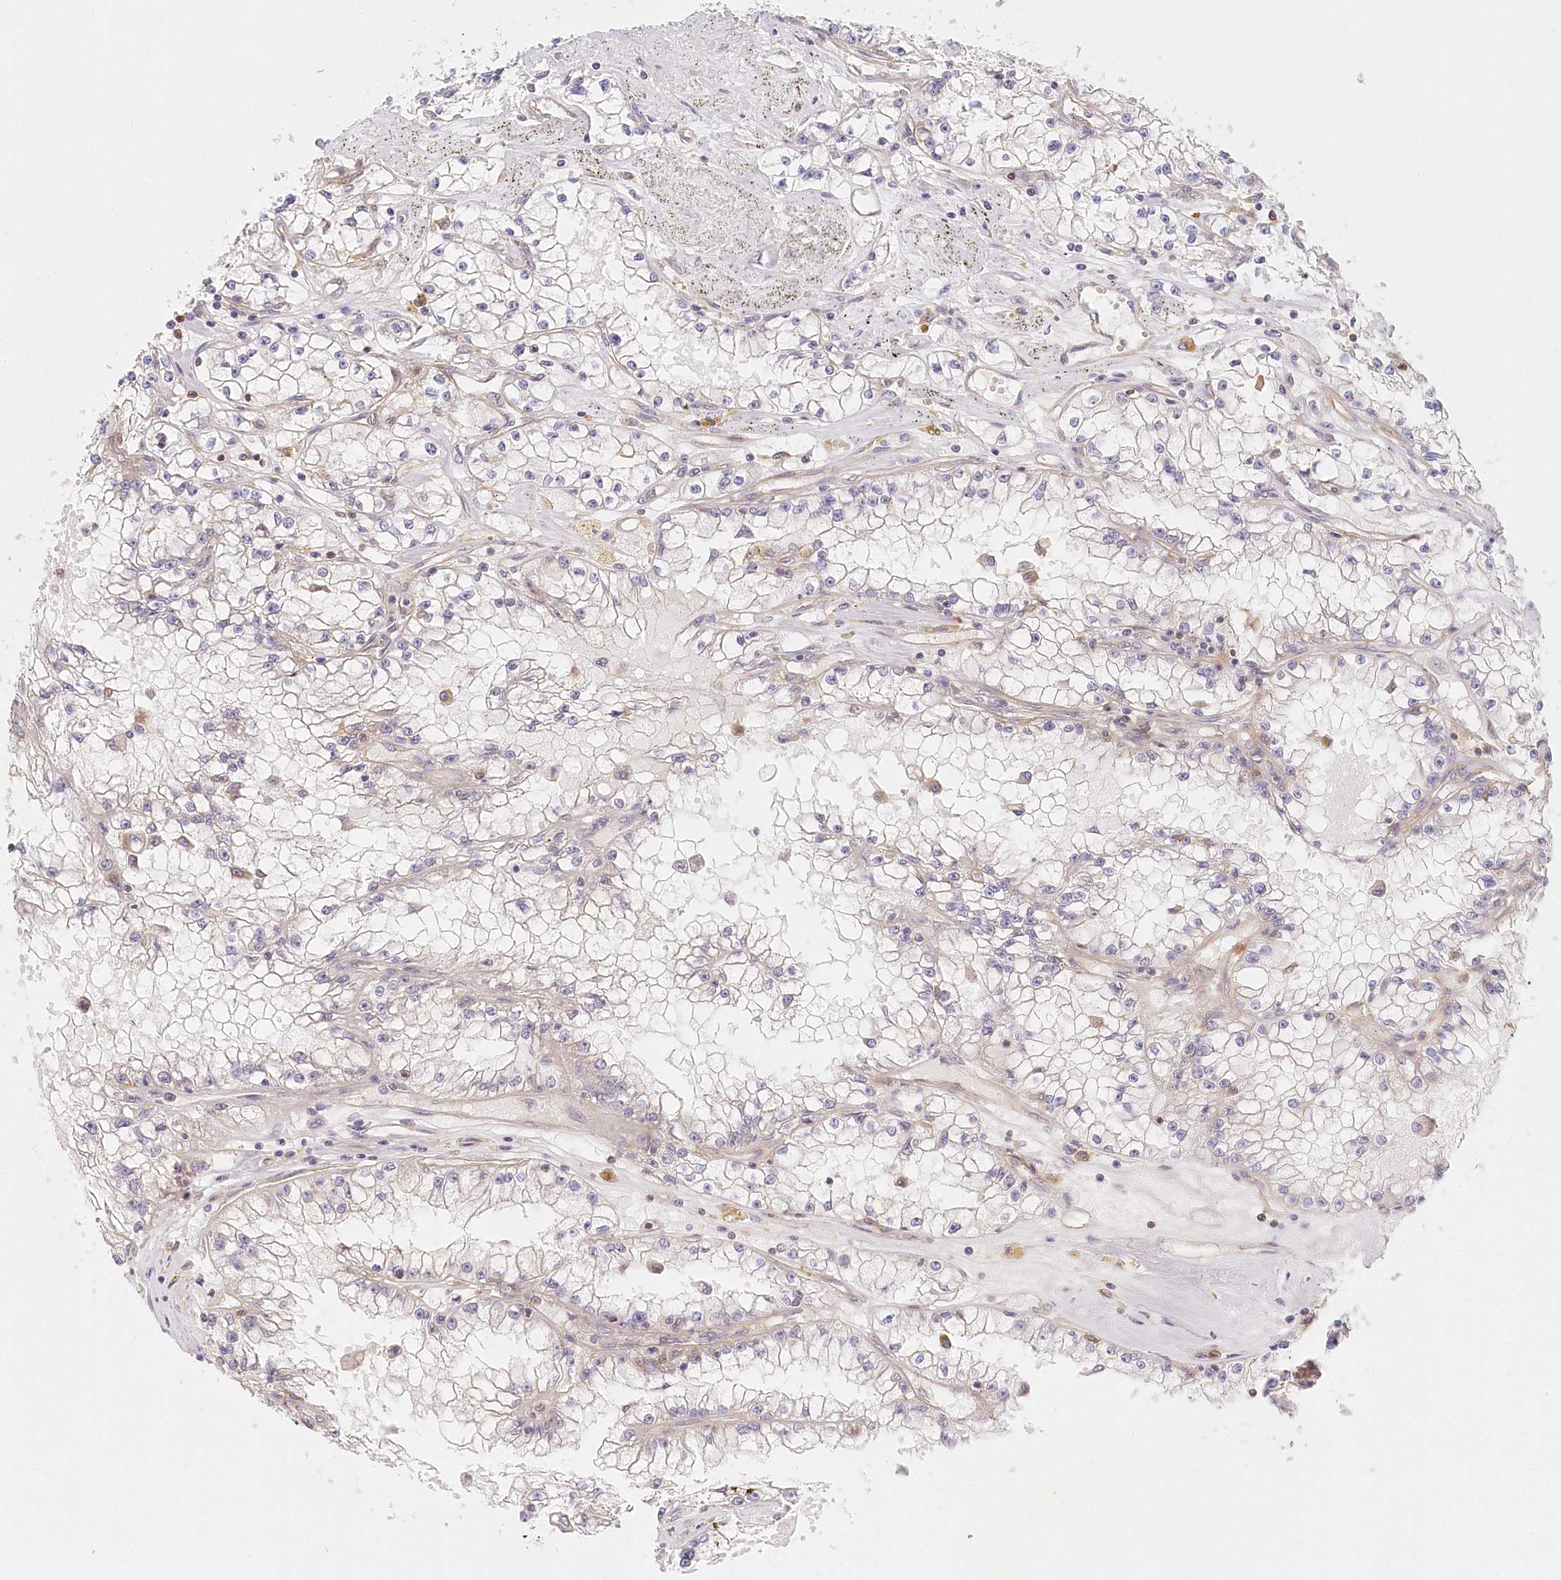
{"staining": {"intensity": "negative", "quantity": "none", "location": "none"}, "tissue": "renal cancer", "cell_type": "Tumor cells", "image_type": "cancer", "snomed": [{"axis": "morphology", "description": "Adenocarcinoma, NOS"}, {"axis": "topography", "description": "Kidney"}], "caption": "Immunohistochemical staining of human renal cancer (adenocarcinoma) exhibits no significant positivity in tumor cells. (DAB (3,3'-diaminobenzidine) immunohistochemistry (IHC) visualized using brightfield microscopy, high magnification).", "gene": "UMPS", "patient": {"sex": "male", "age": 56}}